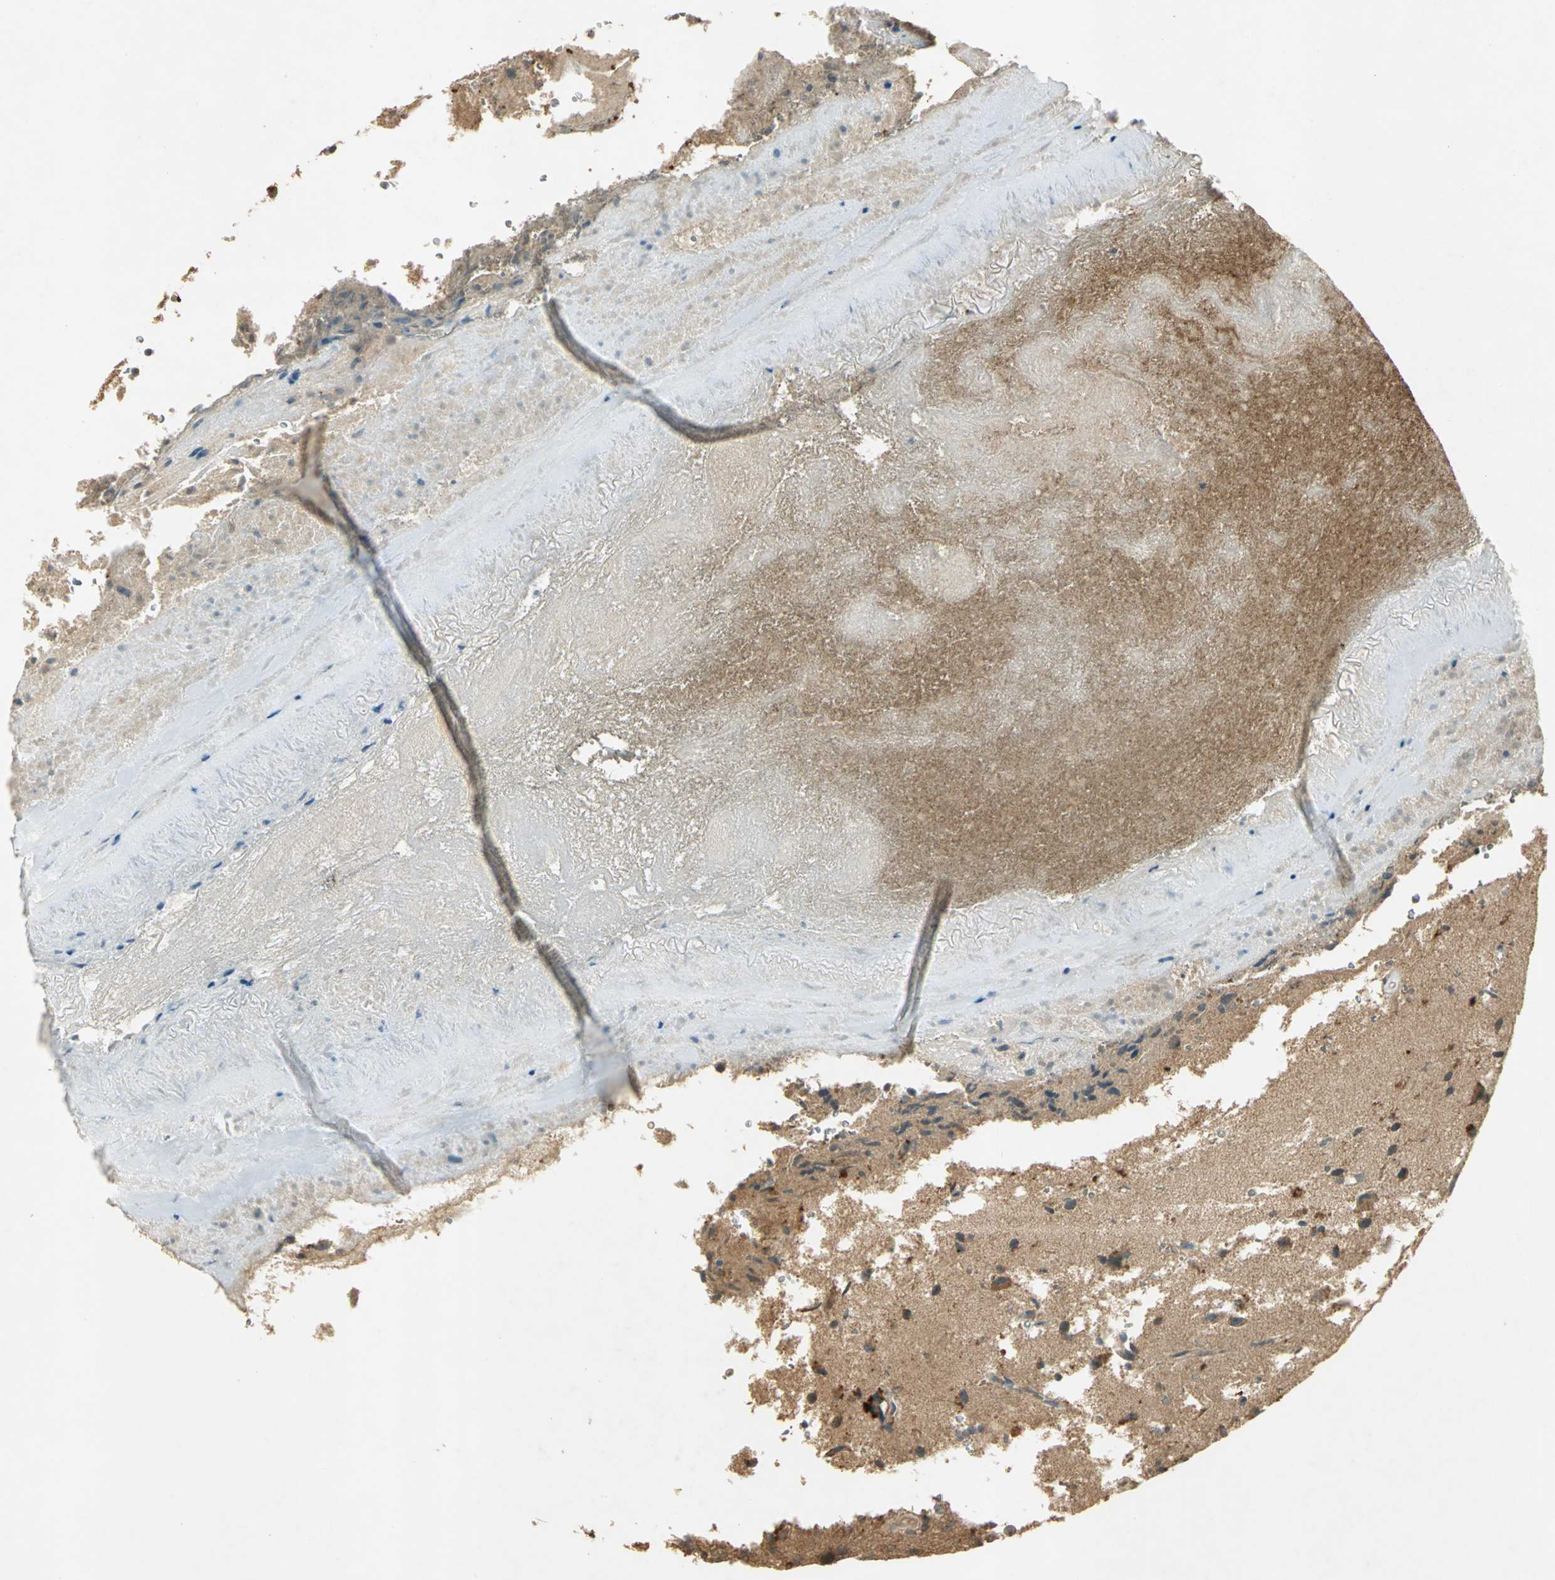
{"staining": {"intensity": "moderate", "quantity": ">75%", "location": "cytoplasmic/membranous"}, "tissue": "glioma", "cell_type": "Tumor cells", "image_type": "cancer", "snomed": [{"axis": "morphology", "description": "Normal tissue, NOS"}, {"axis": "morphology", "description": "Glioma, malignant, High grade"}, {"axis": "topography", "description": "Cerebral cortex"}], "caption": "There is medium levels of moderate cytoplasmic/membranous positivity in tumor cells of glioma, as demonstrated by immunohistochemical staining (brown color).", "gene": "KEAP1", "patient": {"sex": "male", "age": 75}}